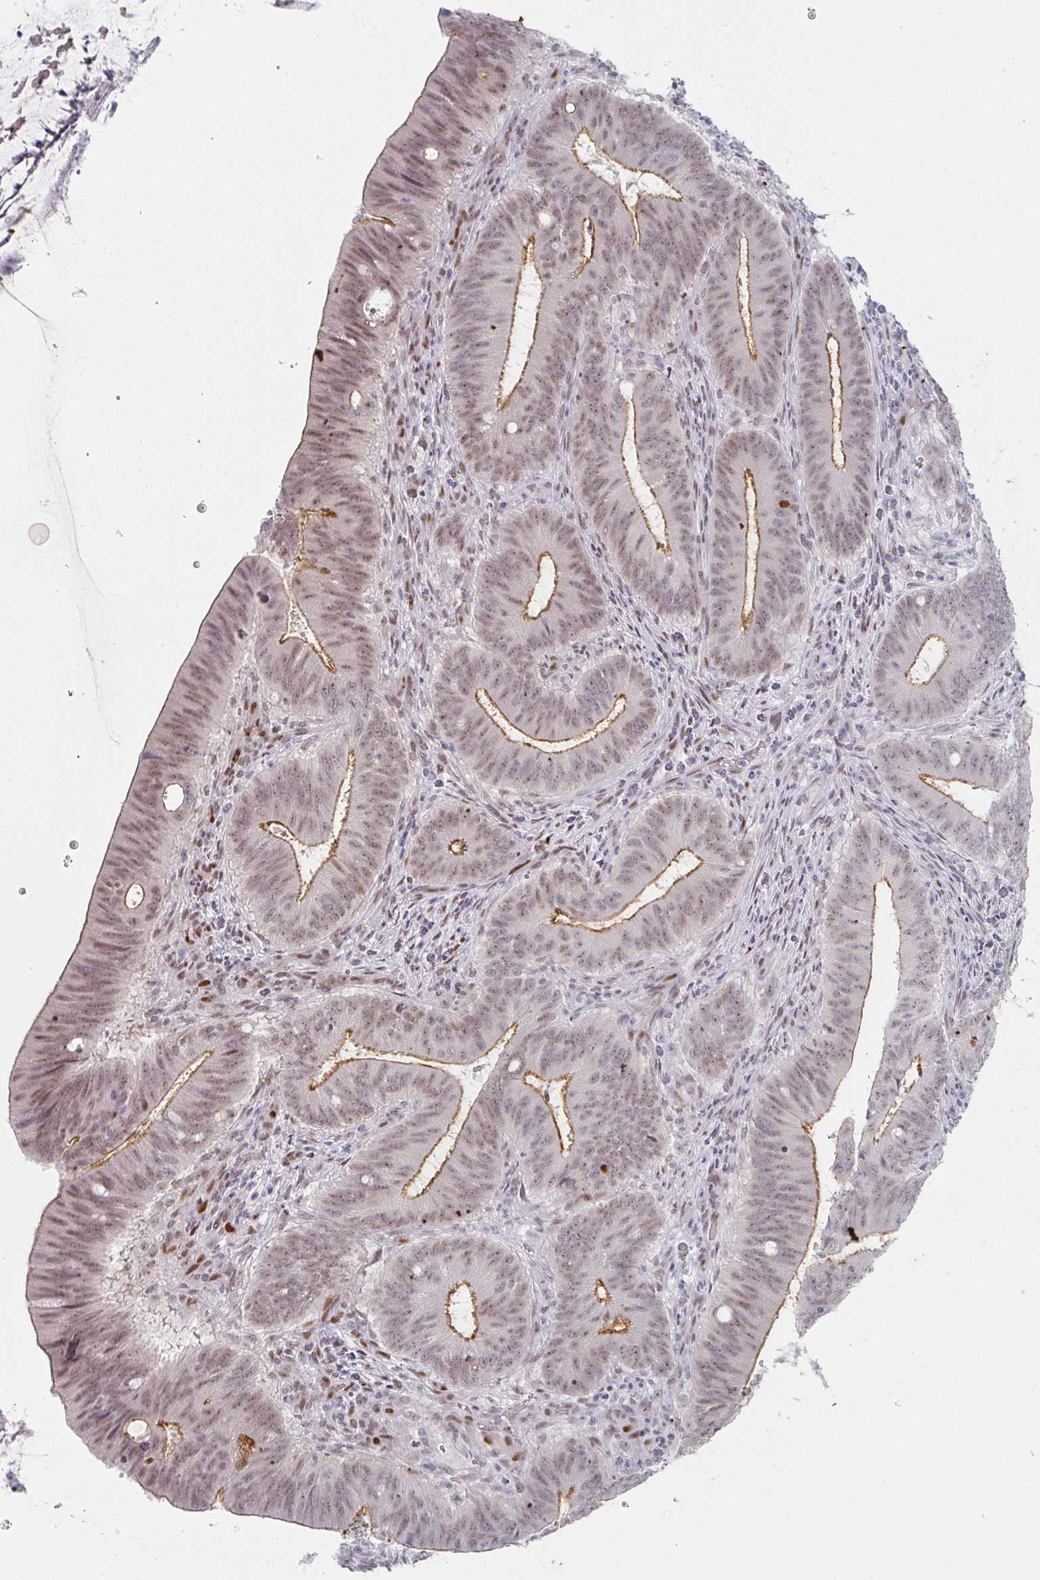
{"staining": {"intensity": "weak", "quantity": ">75%", "location": "cytoplasmic/membranous,nuclear"}, "tissue": "colorectal cancer", "cell_type": "Tumor cells", "image_type": "cancer", "snomed": [{"axis": "morphology", "description": "Adenocarcinoma, NOS"}, {"axis": "topography", "description": "Colon"}], "caption": "Colorectal cancer tissue displays weak cytoplasmic/membranous and nuclear staining in about >75% of tumor cells The protein of interest is stained brown, and the nuclei are stained in blue (DAB IHC with brightfield microscopy, high magnification).", "gene": "POU2AF2", "patient": {"sex": "female", "age": 43}}